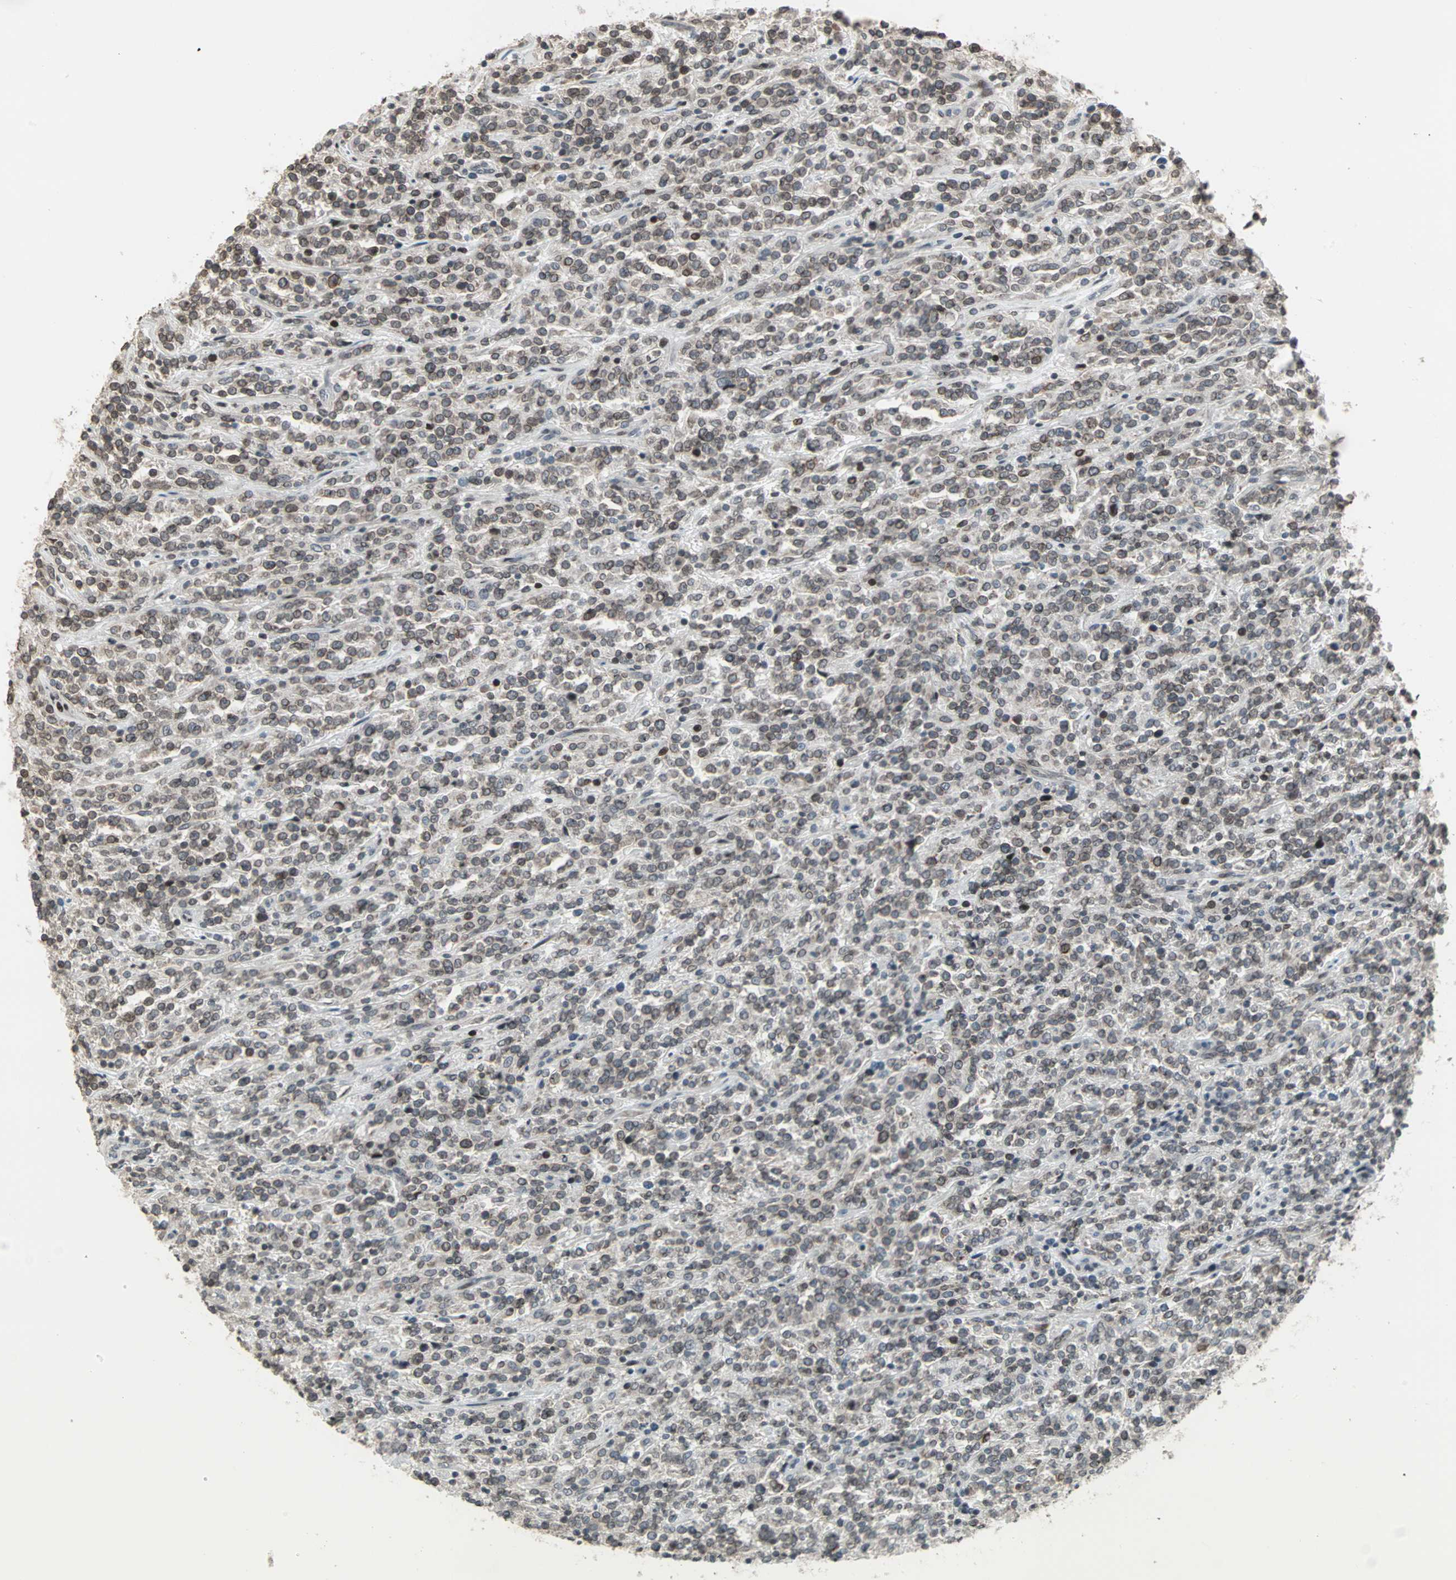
{"staining": {"intensity": "weak", "quantity": "25%-75%", "location": "cytoplasmic/membranous,nuclear"}, "tissue": "lymphoma", "cell_type": "Tumor cells", "image_type": "cancer", "snomed": [{"axis": "morphology", "description": "Malignant lymphoma, non-Hodgkin's type, High grade"}, {"axis": "topography", "description": "Soft tissue"}], "caption": "Immunohistochemistry (IHC) (DAB) staining of lymphoma displays weak cytoplasmic/membranous and nuclear protein expression in approximately 25%-75% of tumor cells.", "gene": "CBLC", "patient": {"sex": "male", "age": 18}}